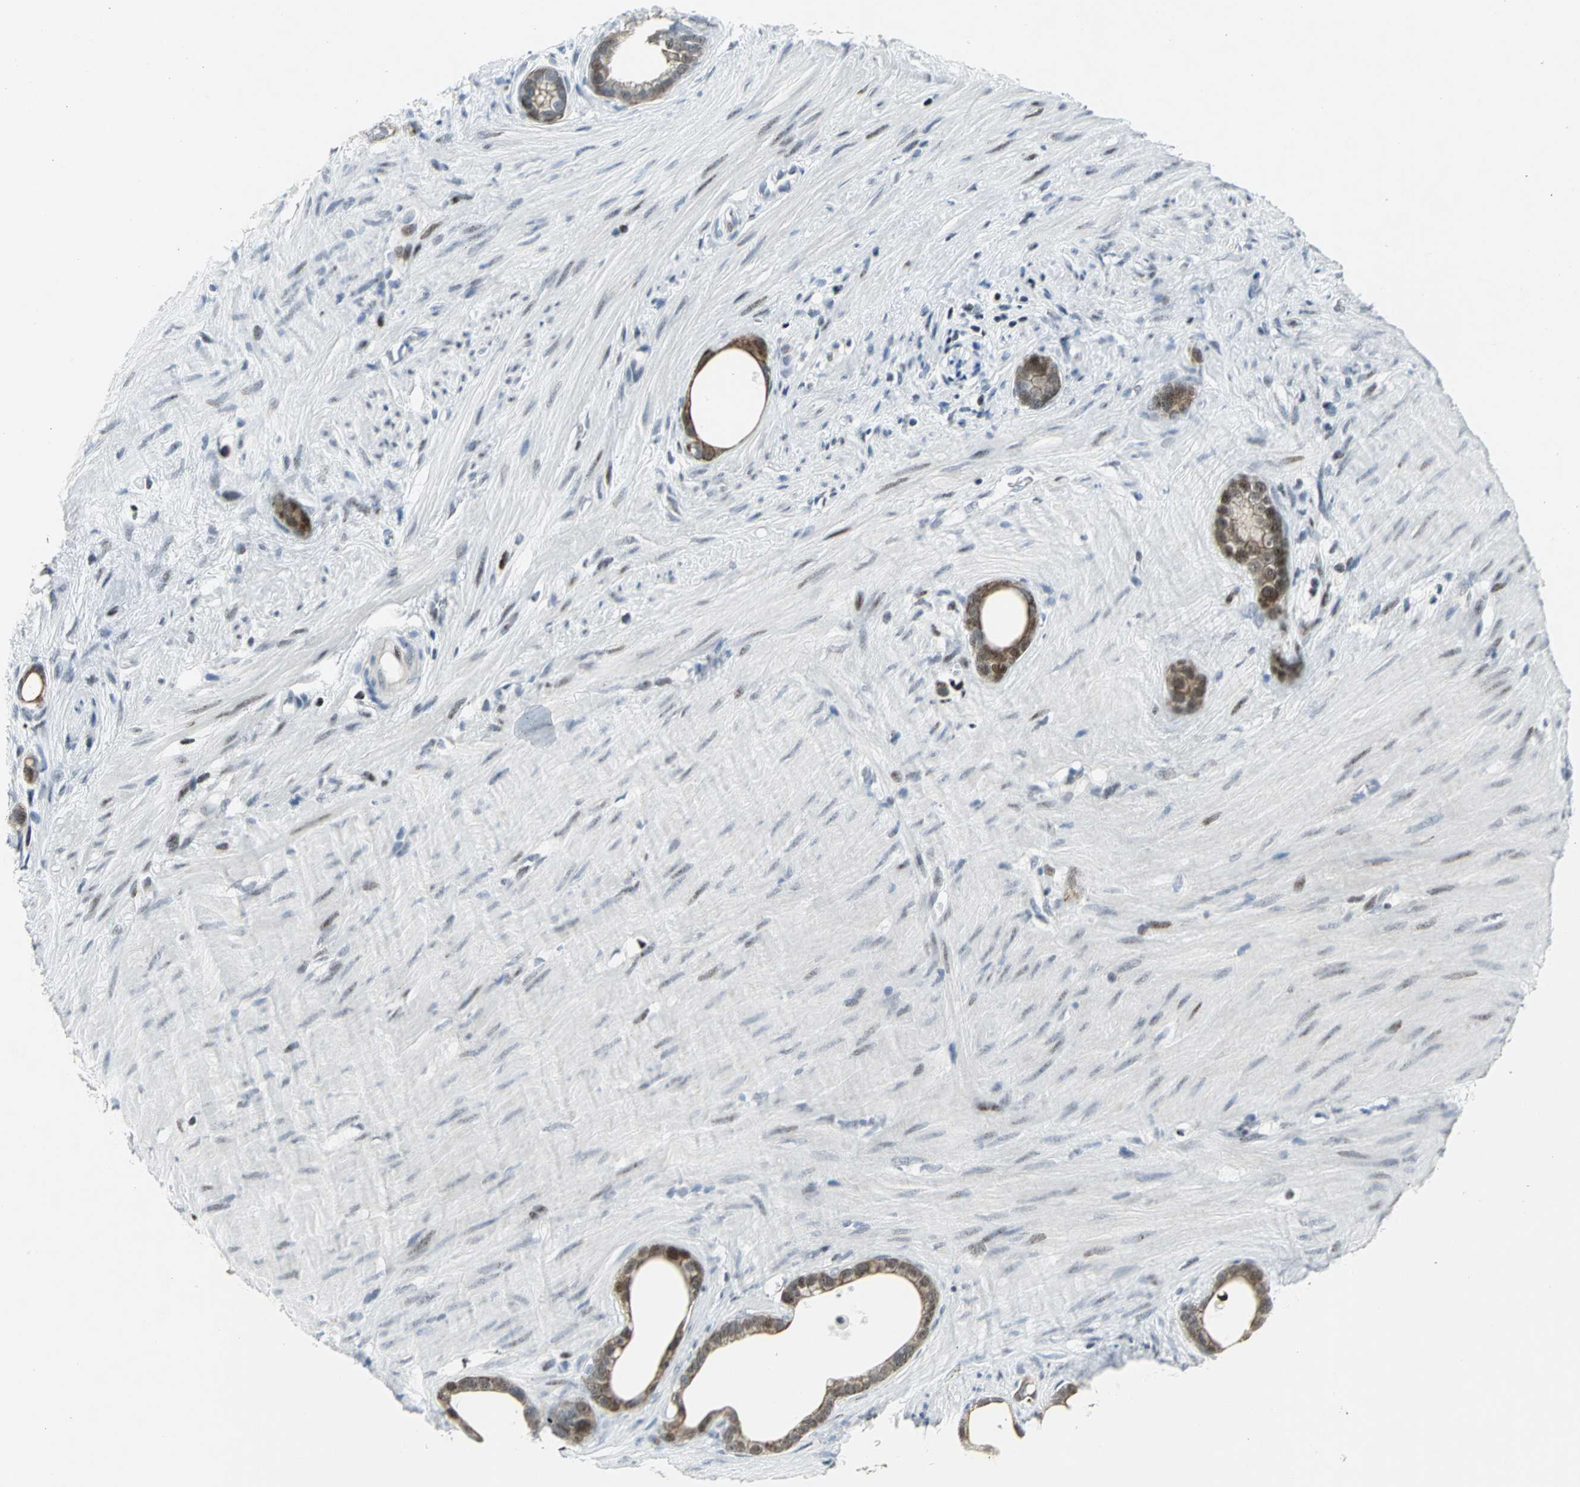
{"staining": {"intensity": "moderate", "quantity": "25%-75%", "location": "cytoplasmic/membranous,nuclear"}, "tissue": "stomach cancer", "cell_type": "Tumor cells", "image_type": "cancer", "snomed": [{"axis": "morphology", "description": "Adenocarcinoma, NOS"}, {"axis": "topography", "description": "Stomach"}], "caption": "Immunohistochemical staining of stomach adenocarcinoma shows medium levels of moderate cytoplasmic/membranous and nuclear positivity in approximately 25%-75% of tumor cells. (DAB (3,3'-diaminobenzidine) IHC with brightfield microscopy, high magnification).", "gene": "RPA1", "patient": {"sex": "female", "age": 75}}